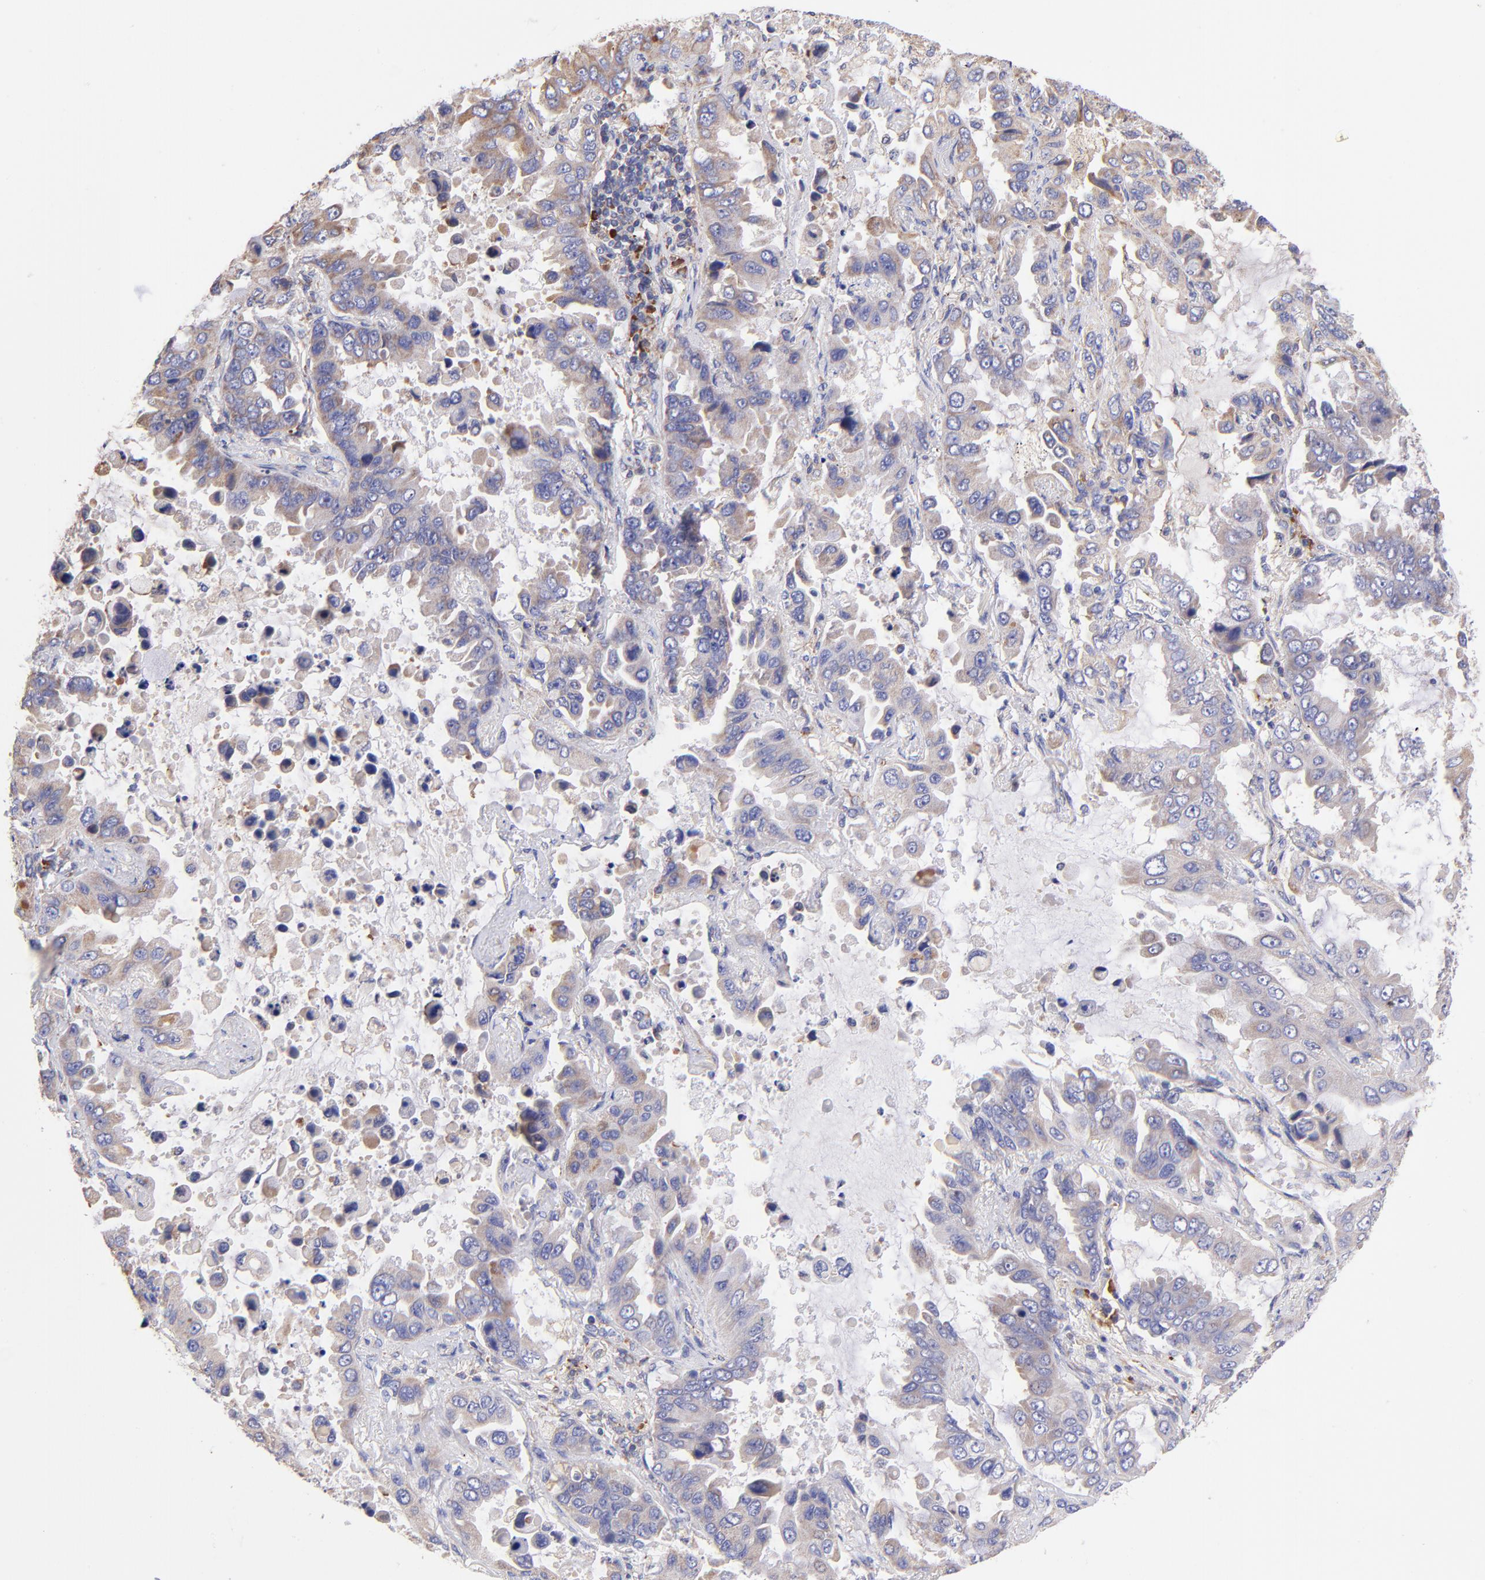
{"staining": {"intensity": "weak", "quantity": "<25%", "location": "cytoplasmic/membranous"}, "tissue": "lung cancer", "cell_type": "Tumor cells", "image_type": "cancer", "snomed": [{"axis": "morphology", "description": "Adenocarcinoma, NOS"}, {"axis": "topography", "description": "Lung"}], "caption": "Immunohistochemical staining of lung adenocarcinoma exhibits no significant staining in tumor cells.", "gene": "PREX1", "patient": {"sex": "male", "age": 64}}